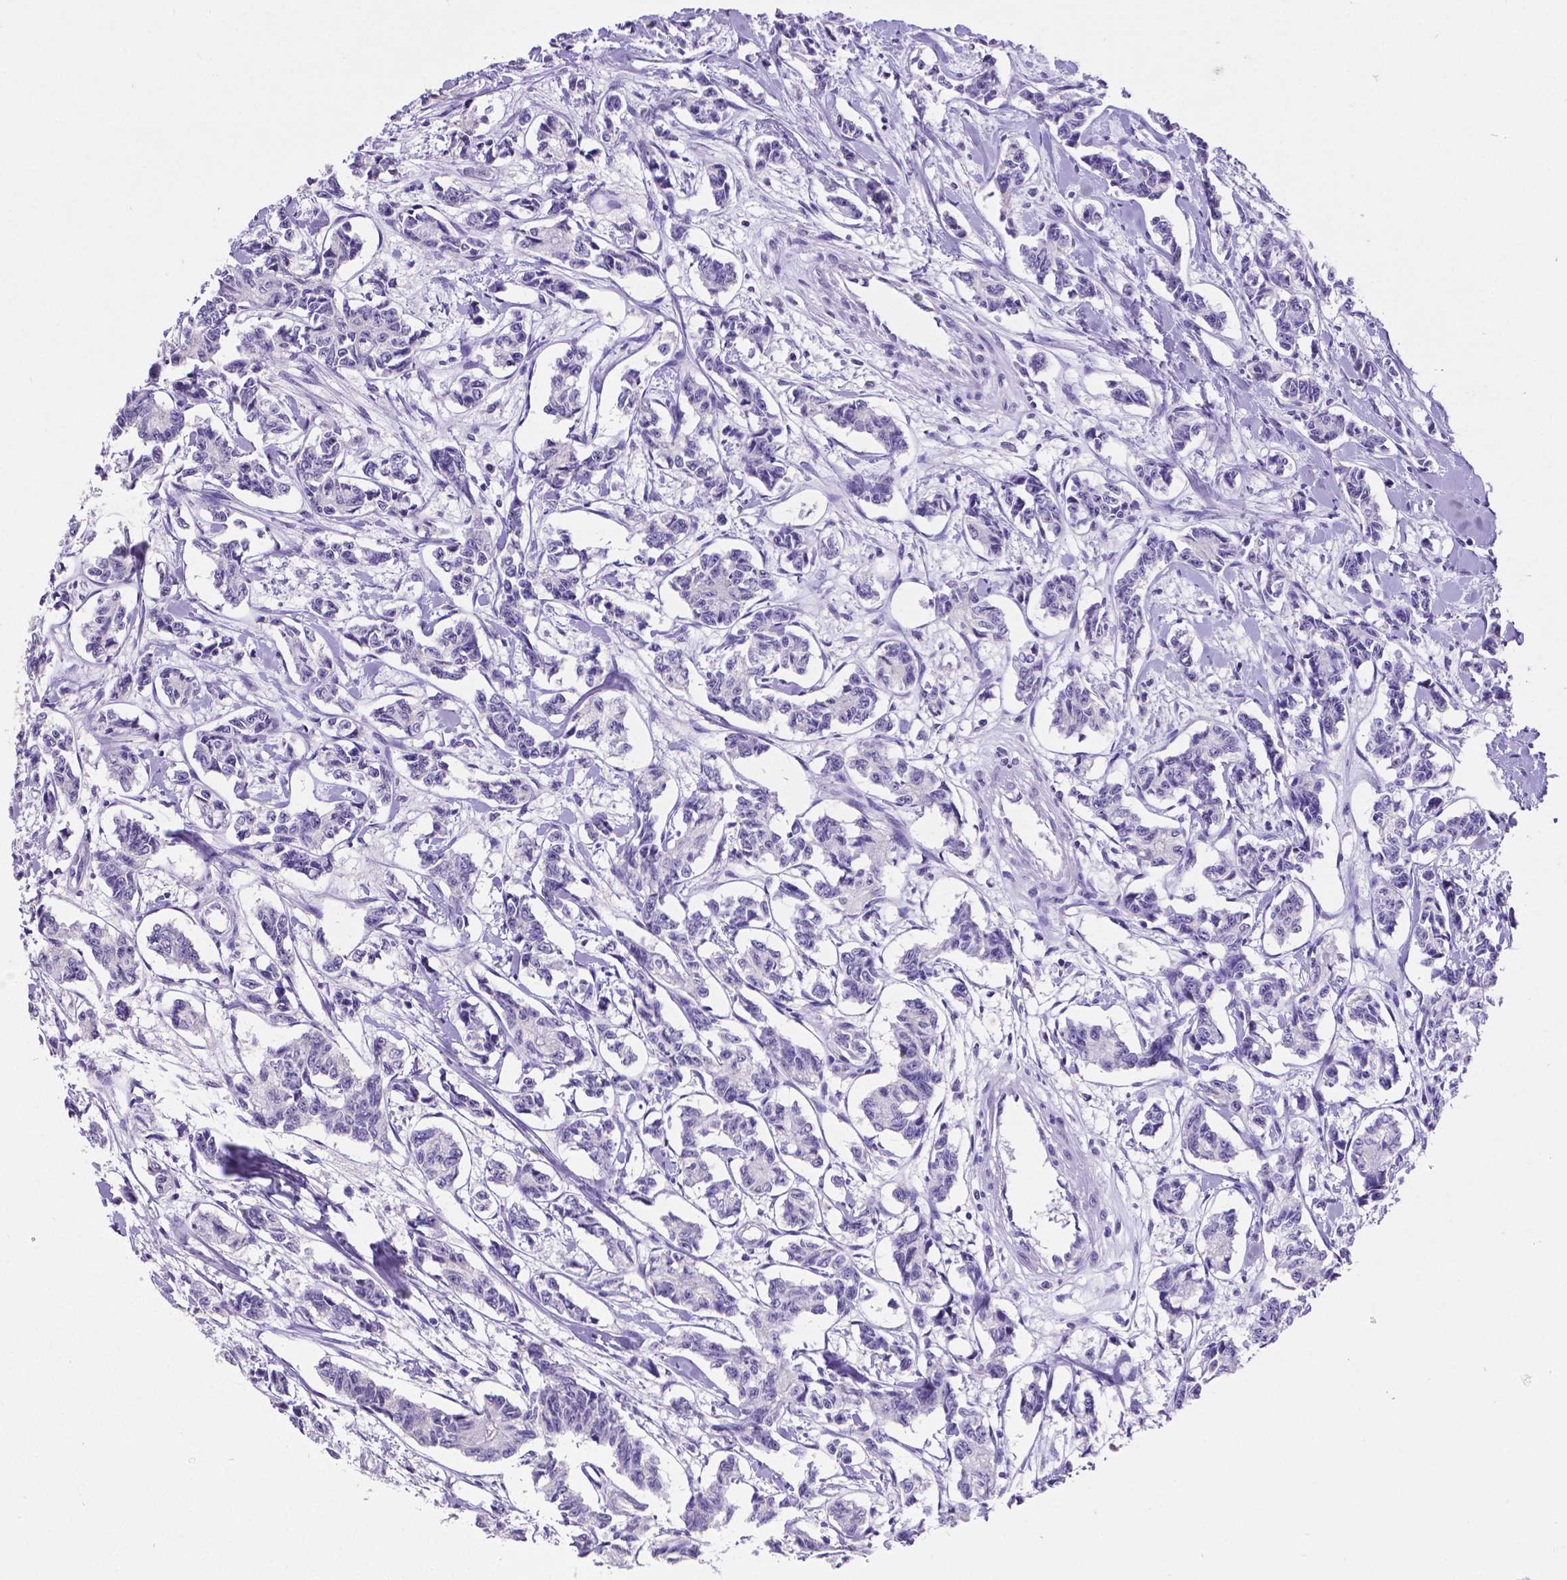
{"staining": {"intensity": "negative", "quantity": "none", "location": "none"}, "tissue": "carcinoid", "cell_type": "Tumor cells", "image_type": "cancer", "snomed": [{"axis": "morphology", "description": "Carcinoid, malignant, NOS"}, {"axis": "topography", "description": "Kidney"}], "caption": "The IHC photomicrograph has no significant positivity in tumor cells of carcinoid (malignant) tissue.", "gene": "SATB2", "patient": {"sex": "female", "age": 41}}